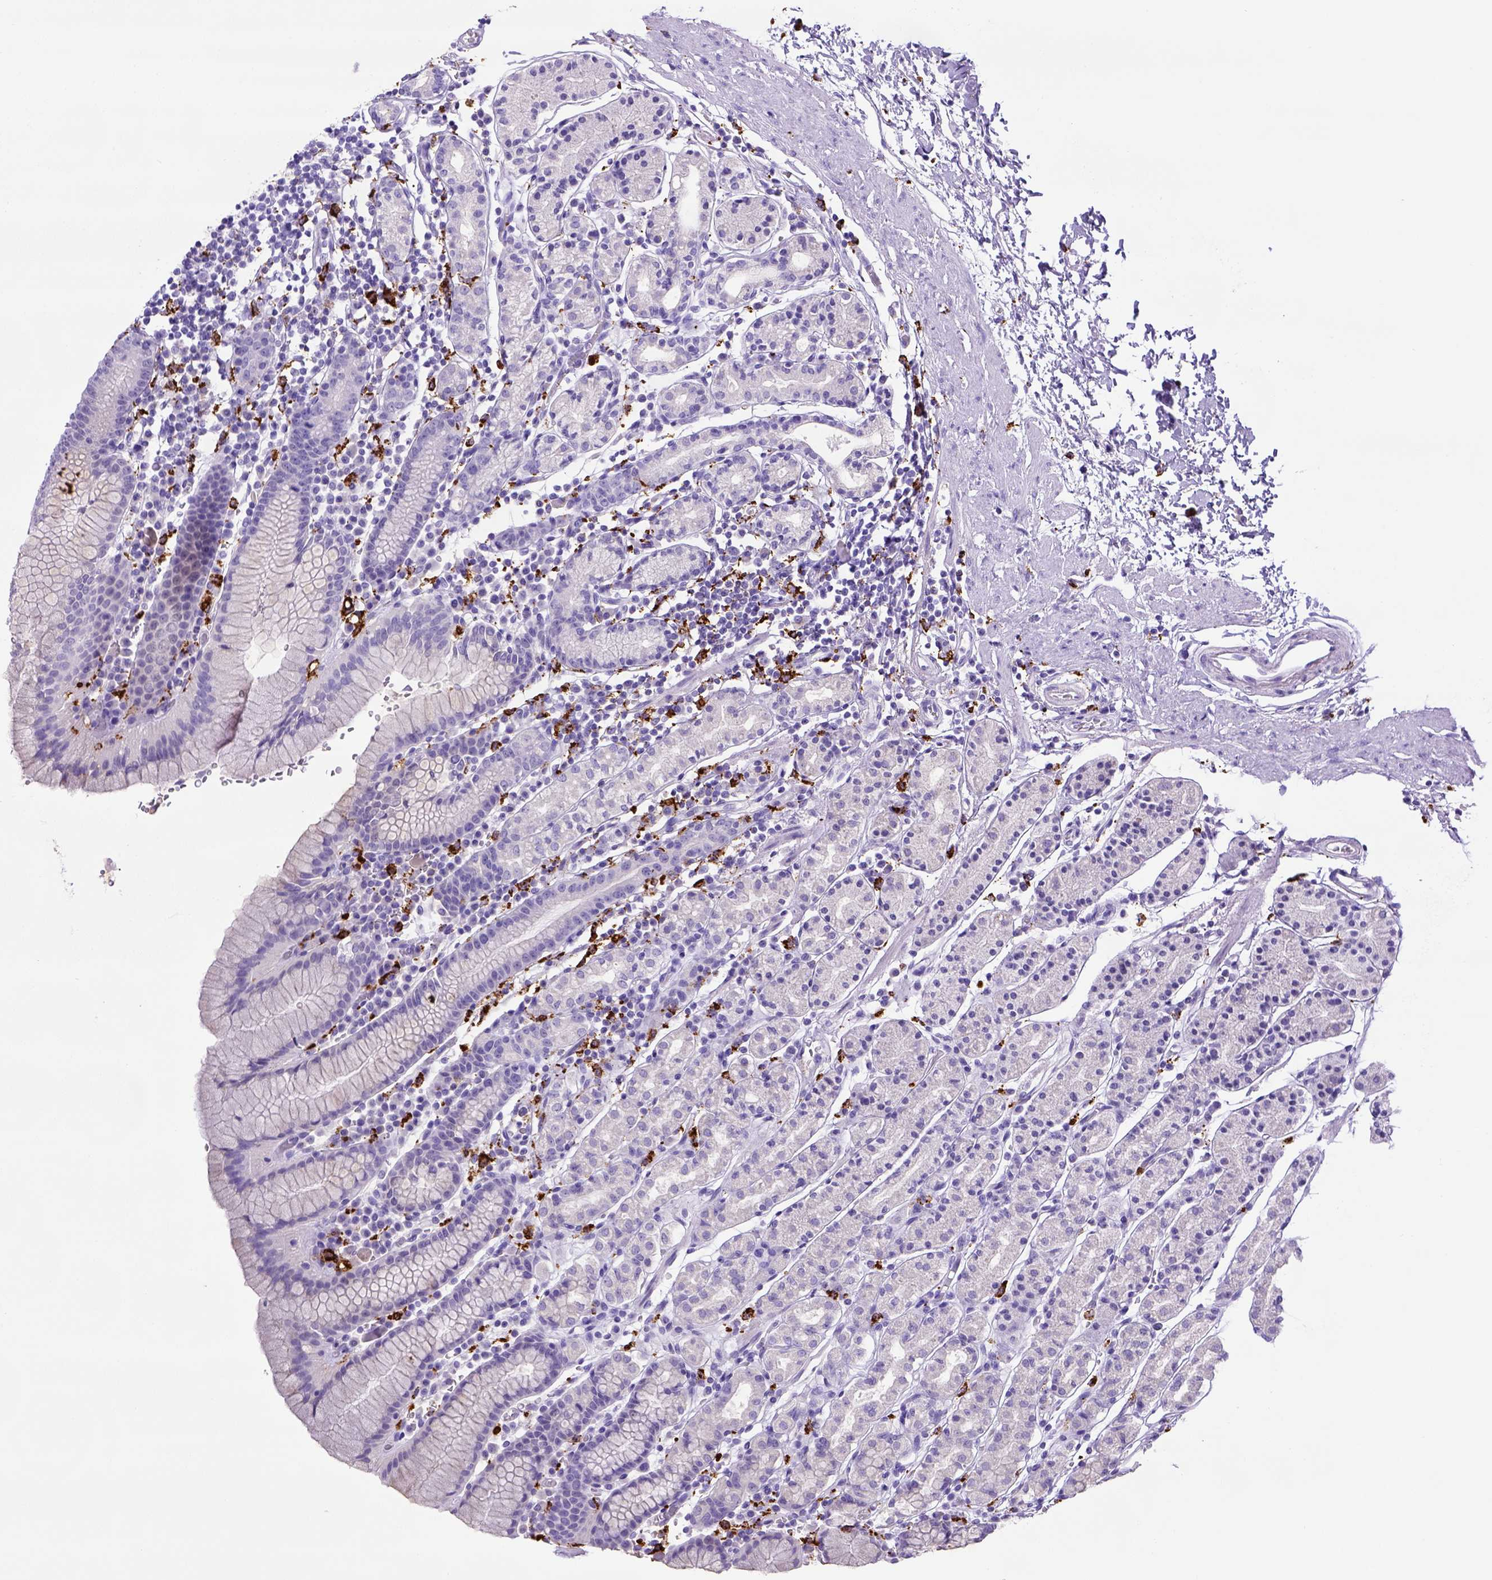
{"staining": {"intensity": "negative", "quantity": "none", "location": "none"}, "tissue": "stomach", "cell_type": "Glandular cells", "image_type": "normal", "snomed": [{"axis": "morphology", "description": "Normal tissue, NOS"}, {"axis": "topography", "description": "Stomach, upper"}, {"axis": "topography", "description": "Stomach"}], "caption": "The IHC photomicrograph has no significant positivity in glandular cells of stomach. (Brightfield microscopy of DAB immunohistochemistry at high magnification).", "gene": "CD68", "patient": {"sex": "male", "age": 62}}